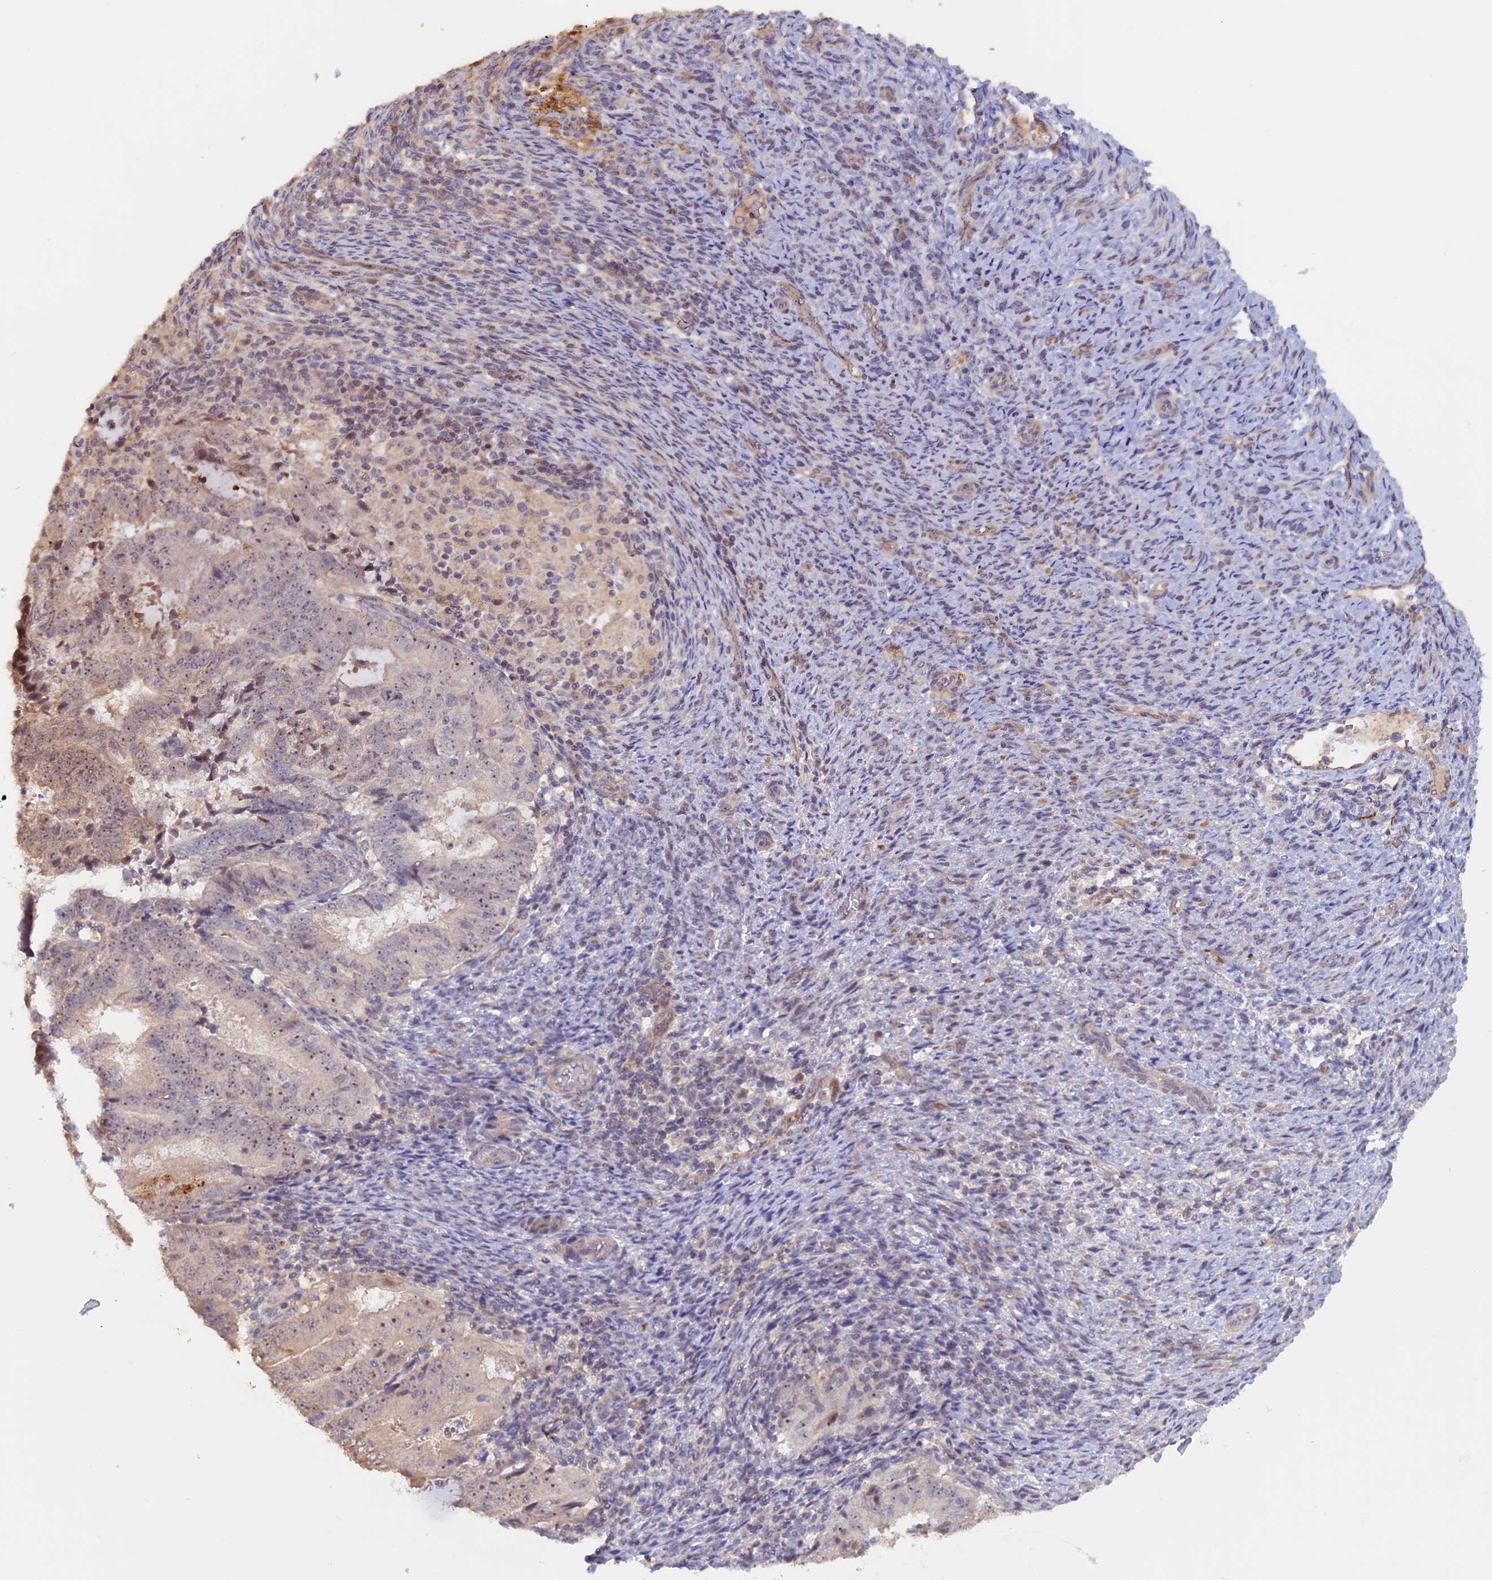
{"staining": {"intensity": "weak", "quantity": ">75%", "location": "nuclear"}, "tissue": "endometrial cancer", "cell_type": "Tumor cells", "image_type": "cancer", "snomed": [{"axis": "morphology", "description": "Adenocarcinoma, NOS"}, {"axis": "topography", "description": "Endometrium"}], "caption": "Human endometrial cancer stained with a brown dye exhibits weak nuclear positive positivity in approximately >75% of tumor cells.", "gene": "FAM98C", "patient": {"sex": "female", "age": 70}}